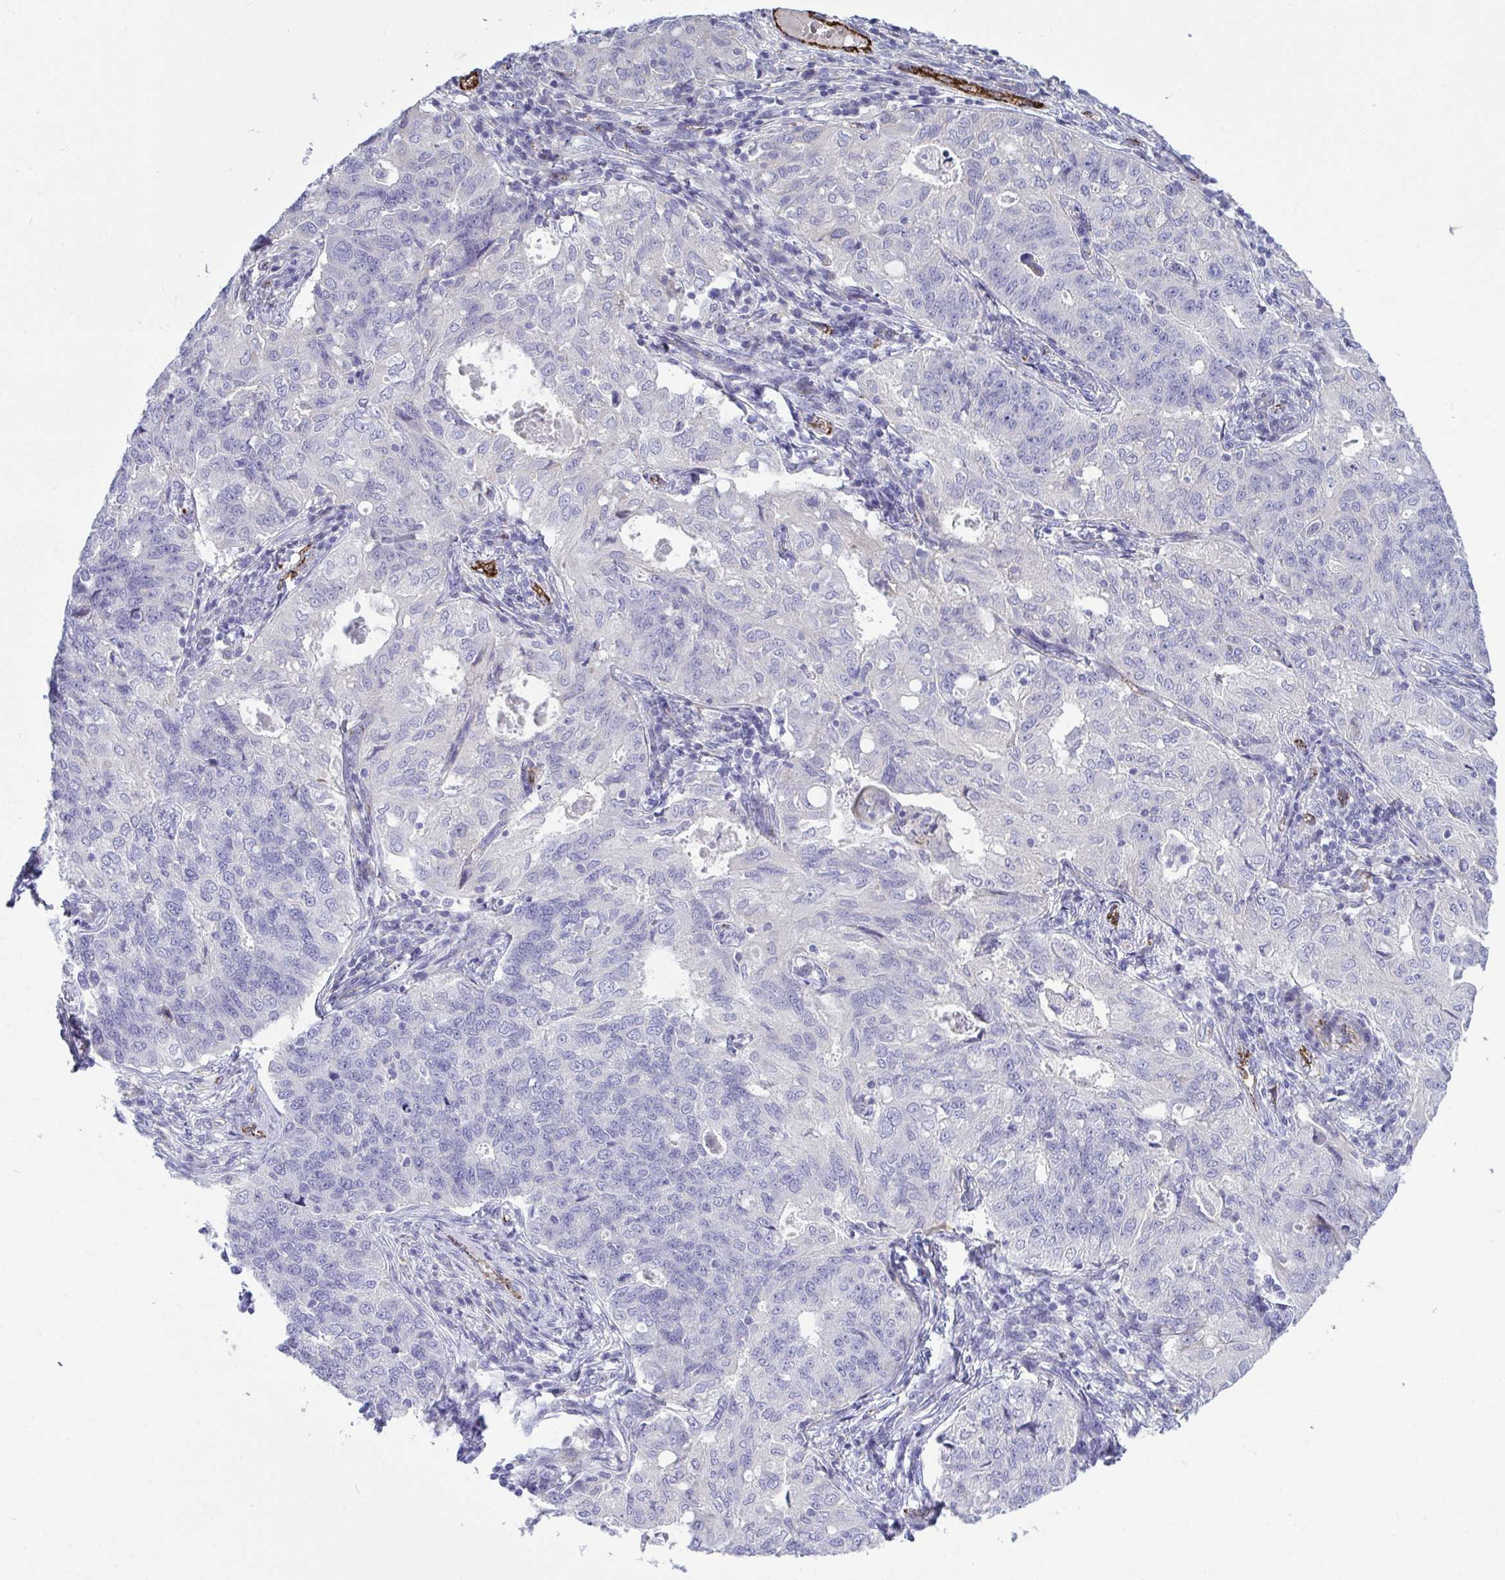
{"staining": {"intensity": "negative", "quantity": "none", "location": "none"}, "tissue": "endometrial cancer", "cell_type": "Tumor cells", "image_type": "cancer", "snomed": [{"axis": "morphology", "description": "Adenocarcinoma, NOS"}, {"axis": "topography", "description": "Endometrium"}], "caption": "High power microscopy image of an IHC photomicrograph of endometrial adenocarcinoma, revealing no significant positivity in tumor cells. (DAB immunohistochemistry, high magnification).", "gene": "TOR1AIP2", "patient": {"sex": "female", "age": 43}}